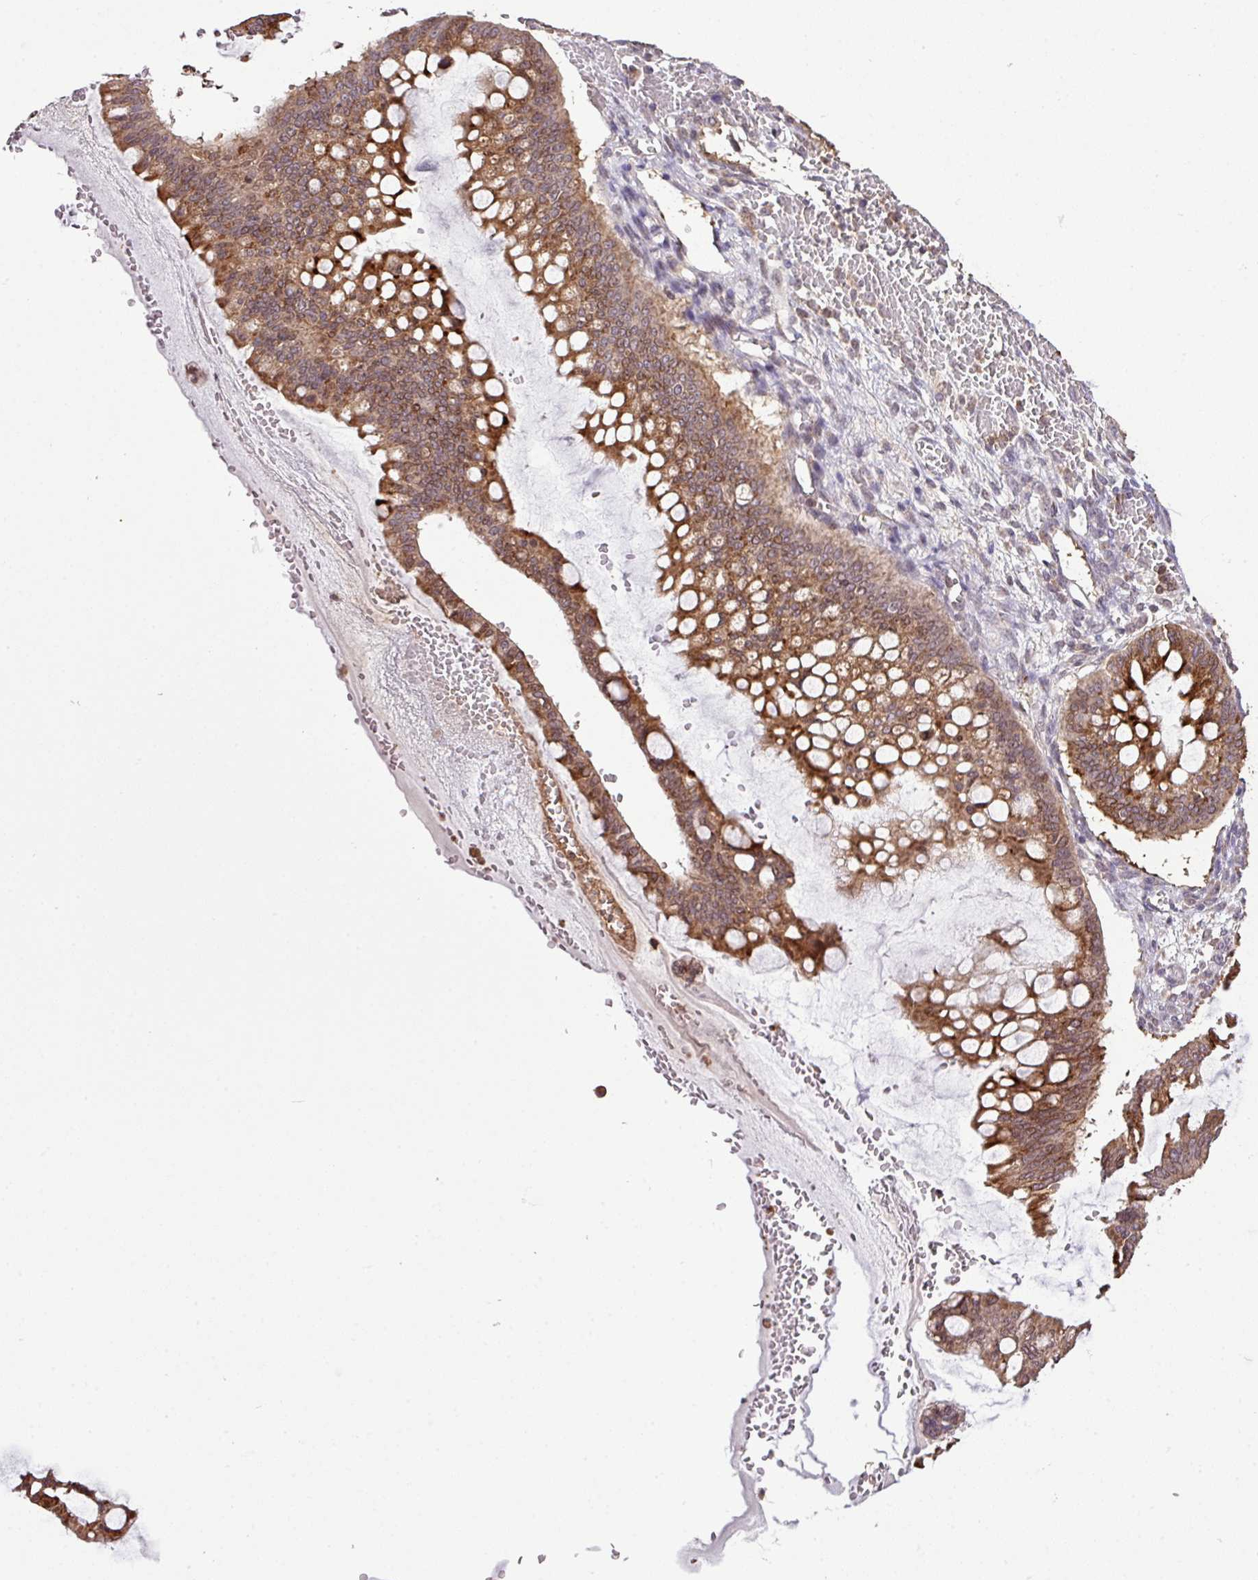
{"staining": {"intensity": "moderate", "quantity": ">75%", "location": "cytoplasmic/membranous"}, "tissue": "ovarian cancer", "cell_type": "Tumor cells", "image_type": "cancer", "snomed": [{"axis": "morphology", "description": "Cystadenocarcinoma, mucinous, NOS"}, {"axis": "topography", "description": "Ovary"}], "caption": "Brown immunohistochemical staining in ovarian cancer demonstrates moderate cytoplasmic/membranous staining in approximately >75% of tumor cells.", "gene": "SMCO4", "patient": {"sex": "female", "age": 73}}